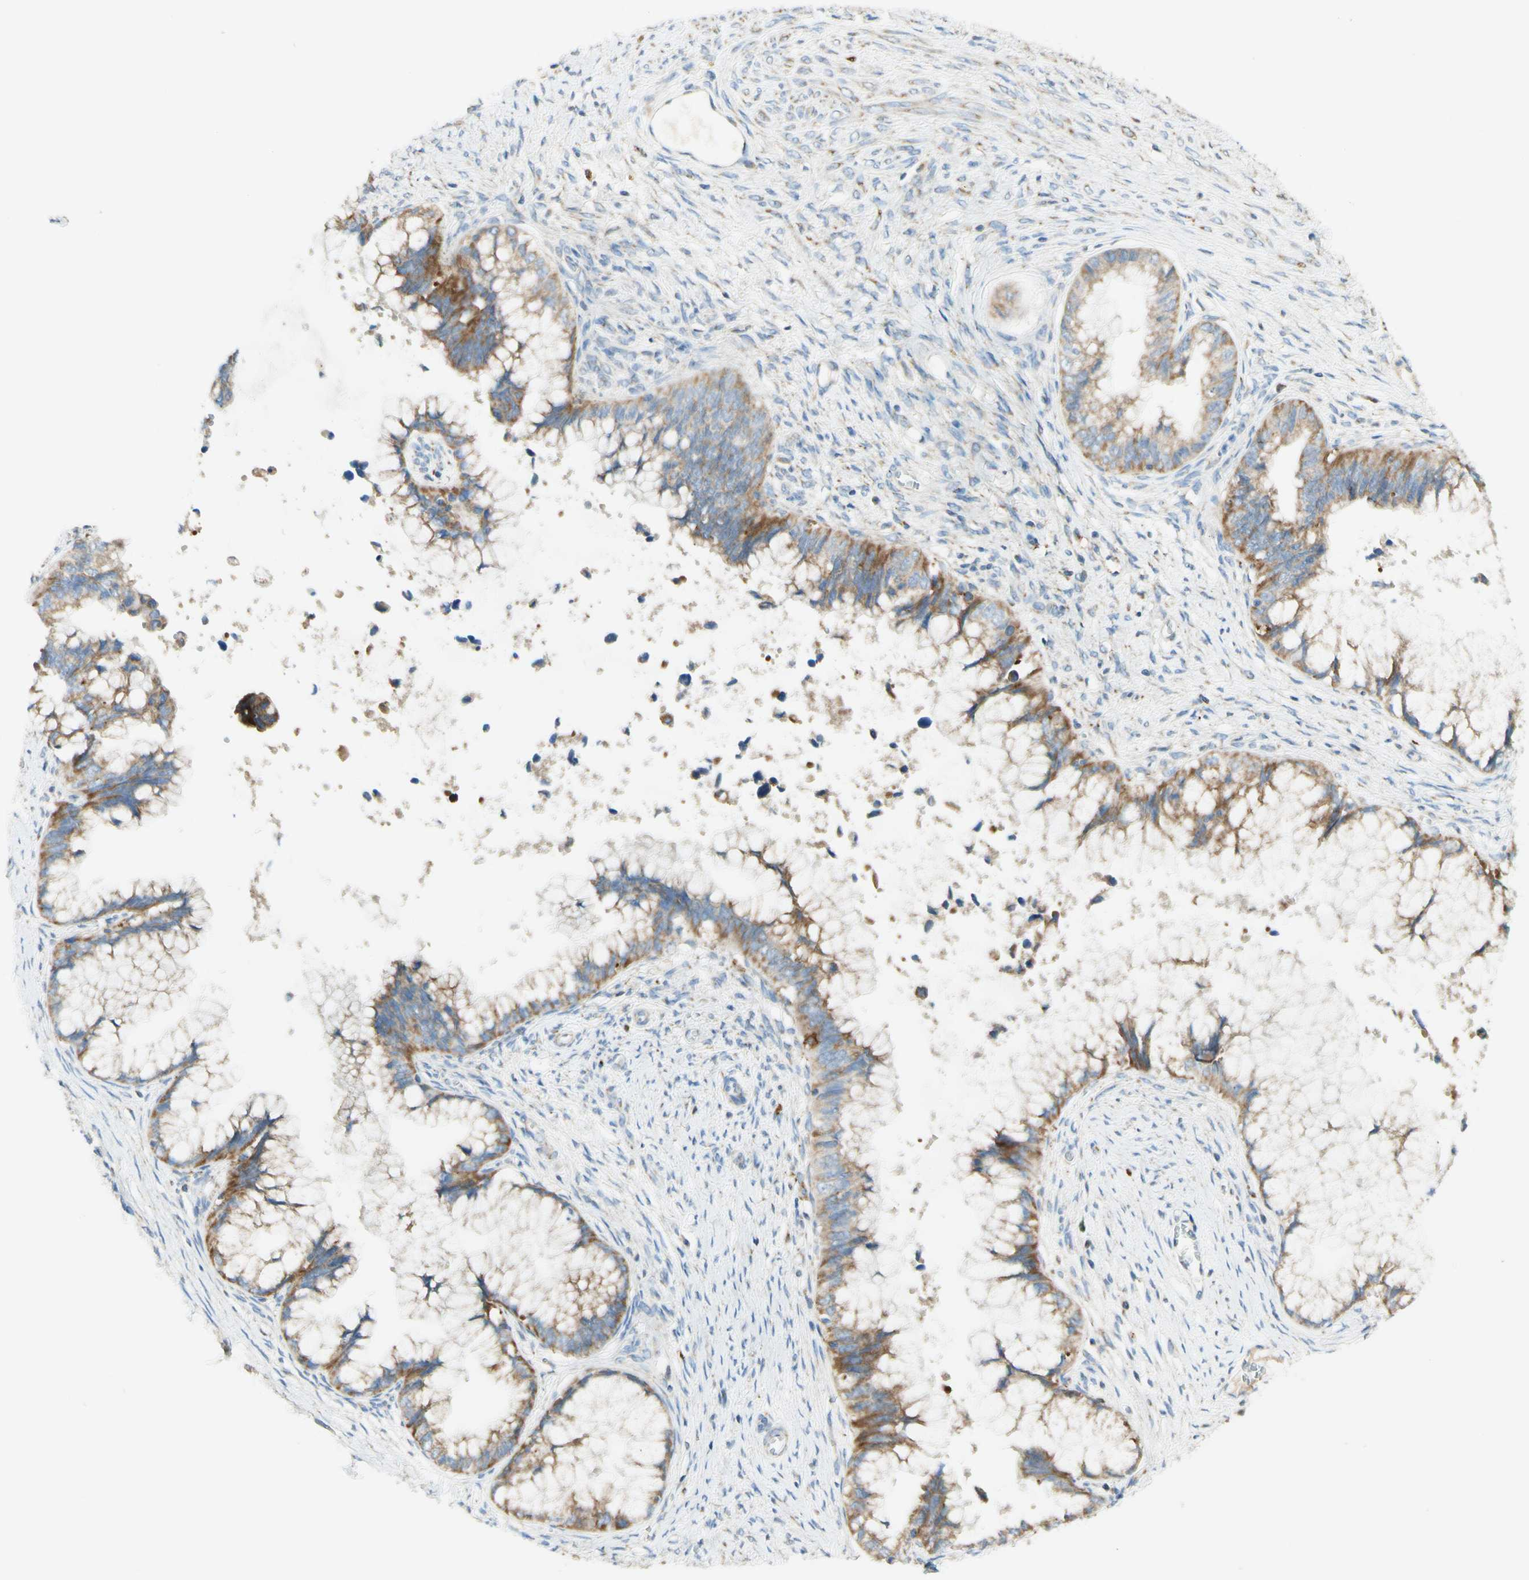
{"staining": {"intensity": "moderate", "quantity": ">75%", "location": "cytoplasmic/membranous"}, "tissue": "cervical cancer", "cell_type": "Tumor cells", "image_type": "cancer", "snomed": [{"axis": "morphology", "description": "Adenocarcinoma, NOS"}, {"axis": "topography", "description": "Cervix"}], "caption": "An image of cervical adenocarcinoma stained for a protein reveals moderate cytoplasmic/membranous brown staining in tumor cells.", "gene": "ARMC10", "patient": {"sex": "female", "age": 44}}